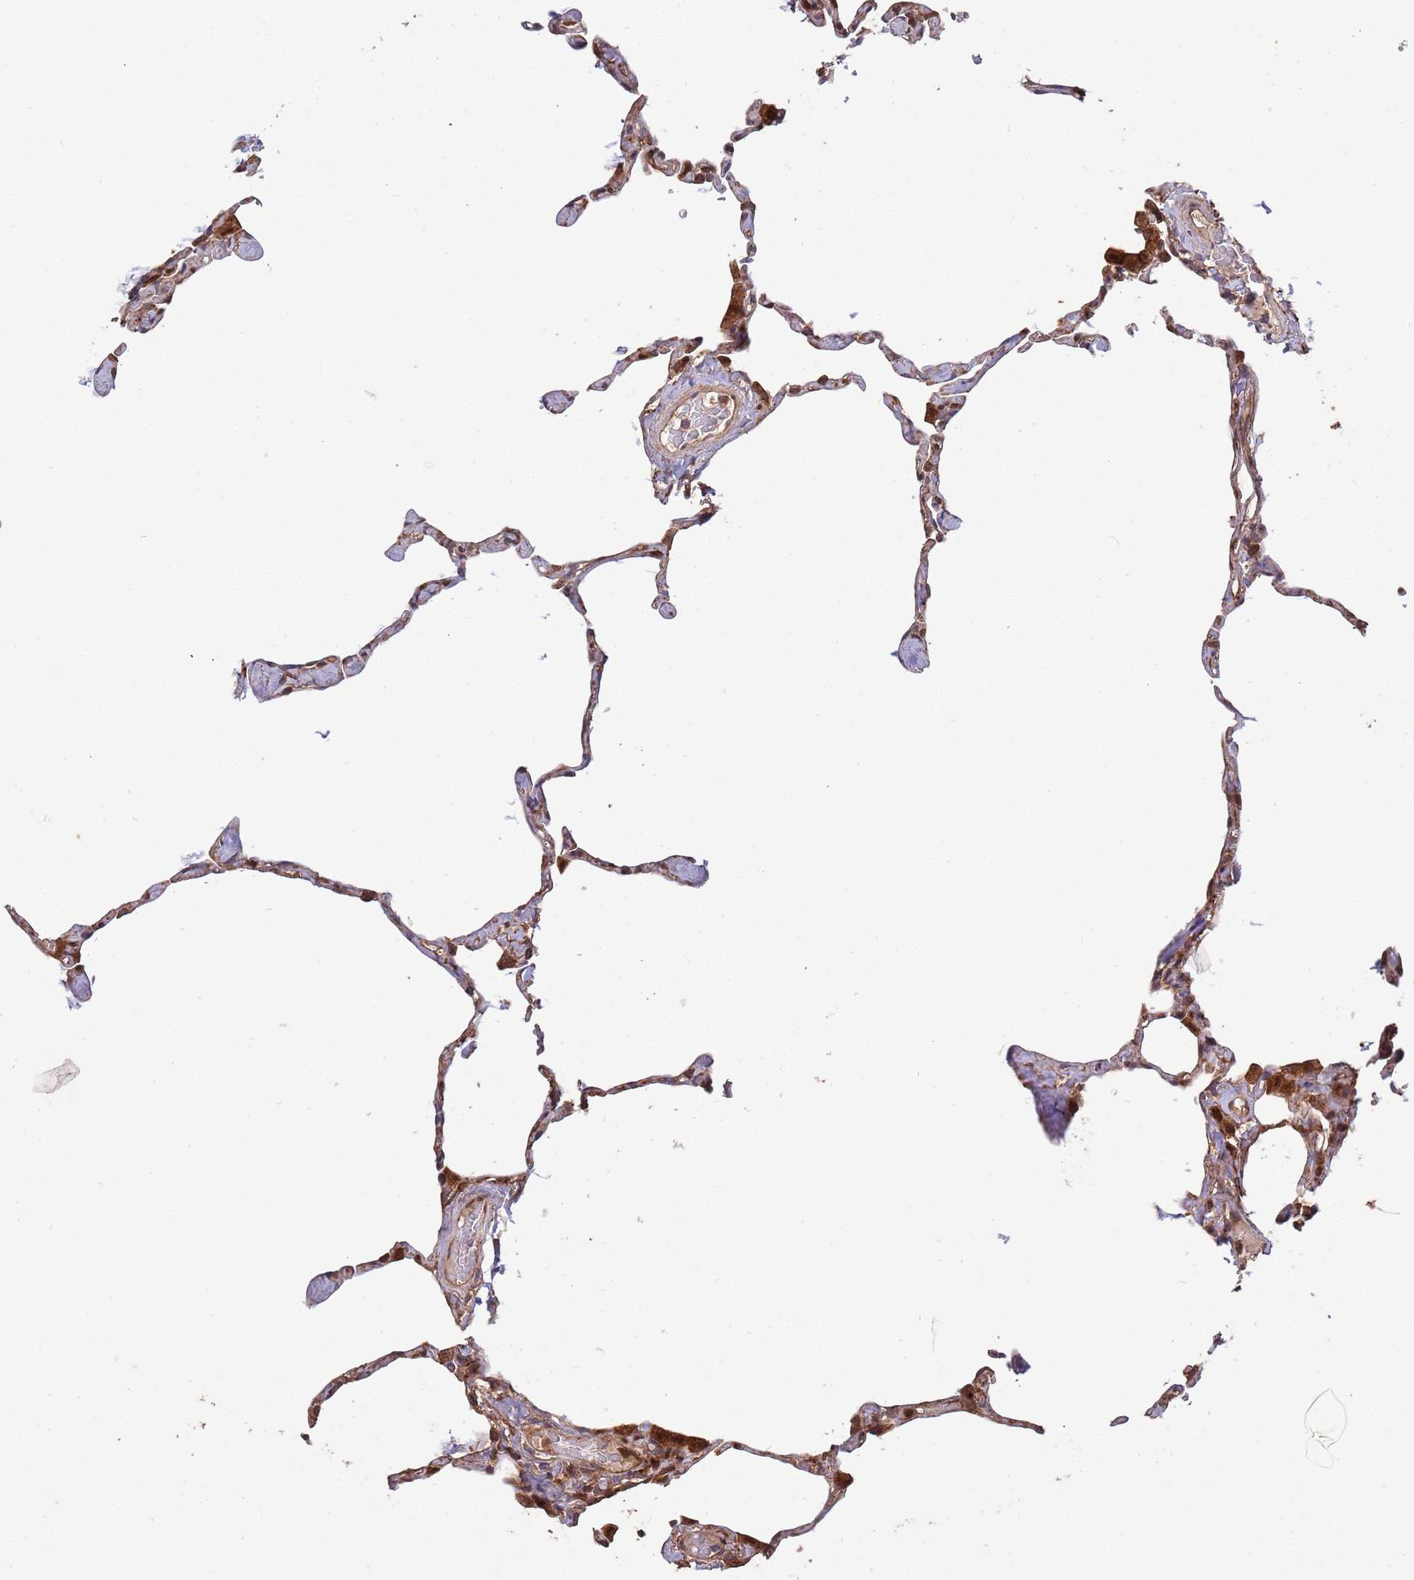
{"staining": {"intensity": "moderate", "quantity": ">75%", "location": "cytoplasmic/membranous,nuclear"}, "tissue": "lung", "cell_type": "Alveolar cells", "image_type": "normal", "snomed": [{"axis": "morphology", "description": "Normal tissue, NOS"}, {"axis": "topography", "description": "Lung"}], "caption": "High-magnification brightfield microscopy of normal lung stained with DAB (brown) and counterstained with hematoxylin (blue). alveolar cells exhibit moderate cytoplasmic/membranous,nuclear positivity is identified in approximately>75% of cells.", "gene": "ZNF428", "patient": {"sex": "male", "age": 65}}